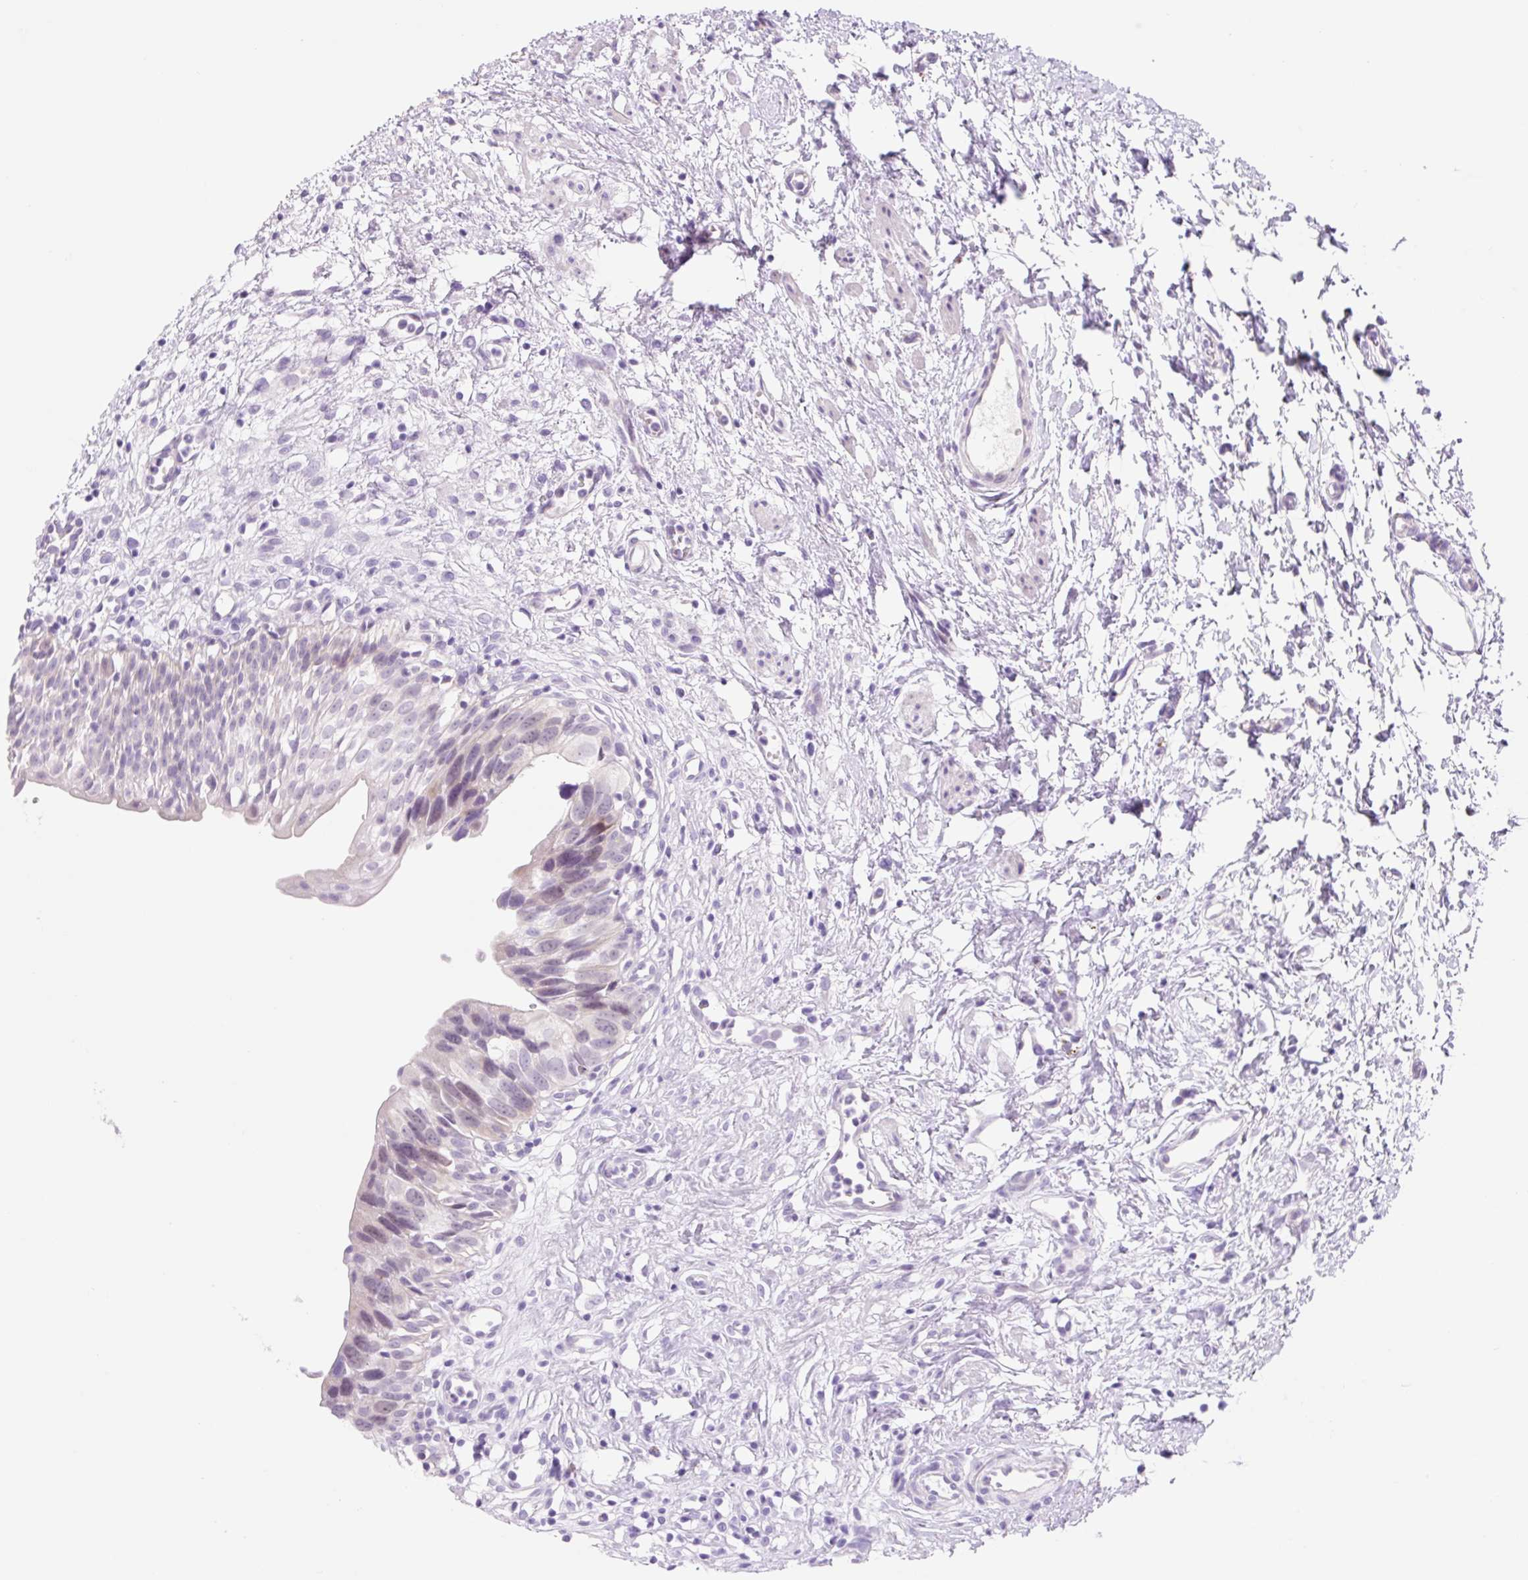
{"staining": {"intensity": "weak", "quantity": "<25%", "location": "nuclear"}, "tissue": "urinary bladder", "cell_type": "Urothelial cells", "image_type": "normal", "snomed": [{"axis": "morphology", "description": "Normal tissue, NOS"}, {"axis": "topography", "description": "Urinary bladder"}], "caption": "The histopathology image demonstrates no significant expression in urothelial cells of urinary bladder.", "gene": "ZNF121", "patient": {"sex": "male", "age": 51}}